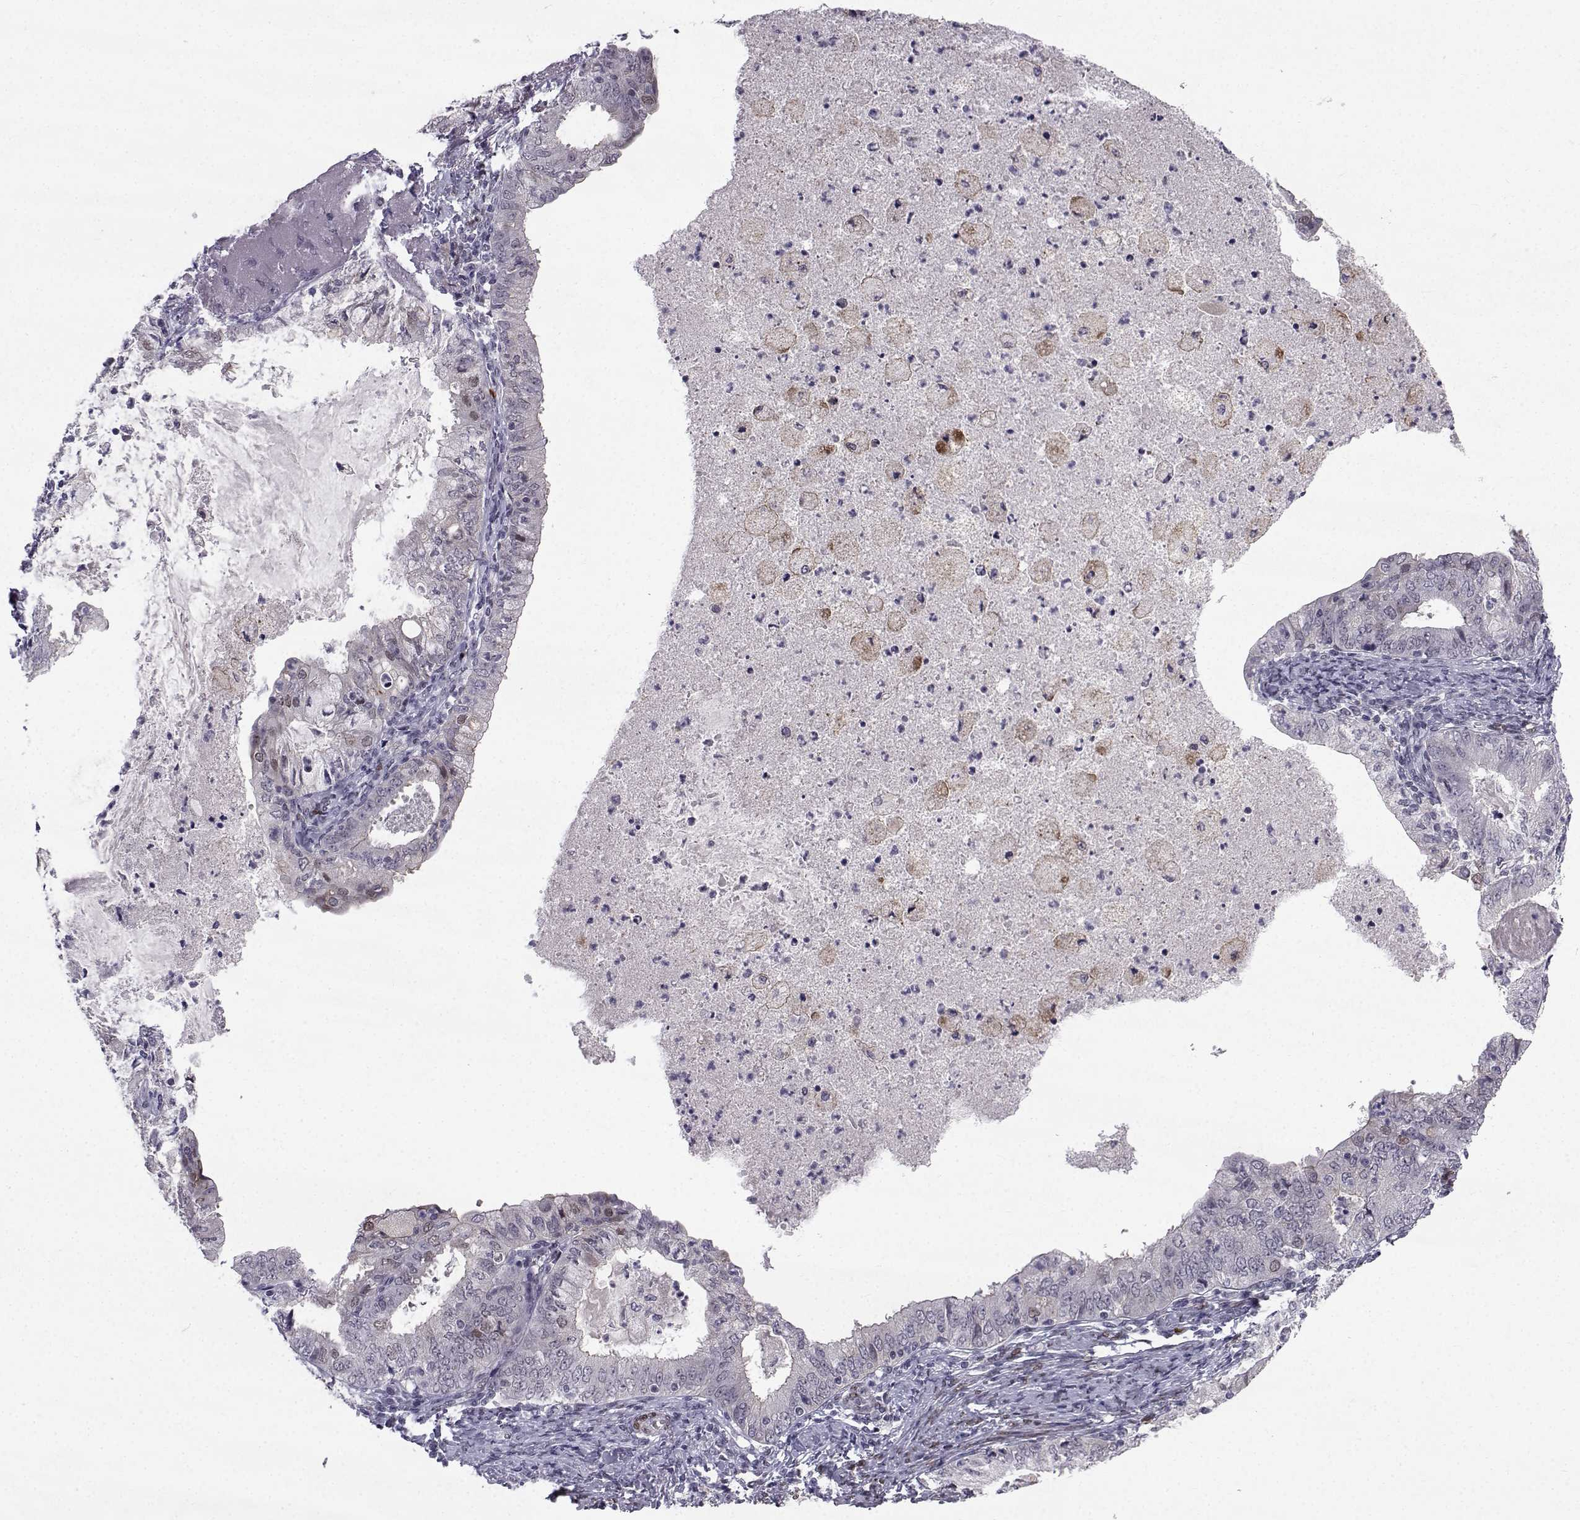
{"staining": {"intensity": "weak", "quantity": "<25%", "location": "nuclear"}, "tissue": "endometrial cancer", "cell_type": "Tumor cells", "image_type": "cancer", "snomed": [{"axis": "morphology", "description": "Adenocarcinoma, NOS"}, {"axis": "topography", "description": "Endometrium"}], "caption": "Adenocarcinoma (endometrial) stained for a protein using immunohistochemistry (IHC) shows no expression tumor cells.", "gene": "RBM24", "patient": {"sex": "female", "age": 57}}